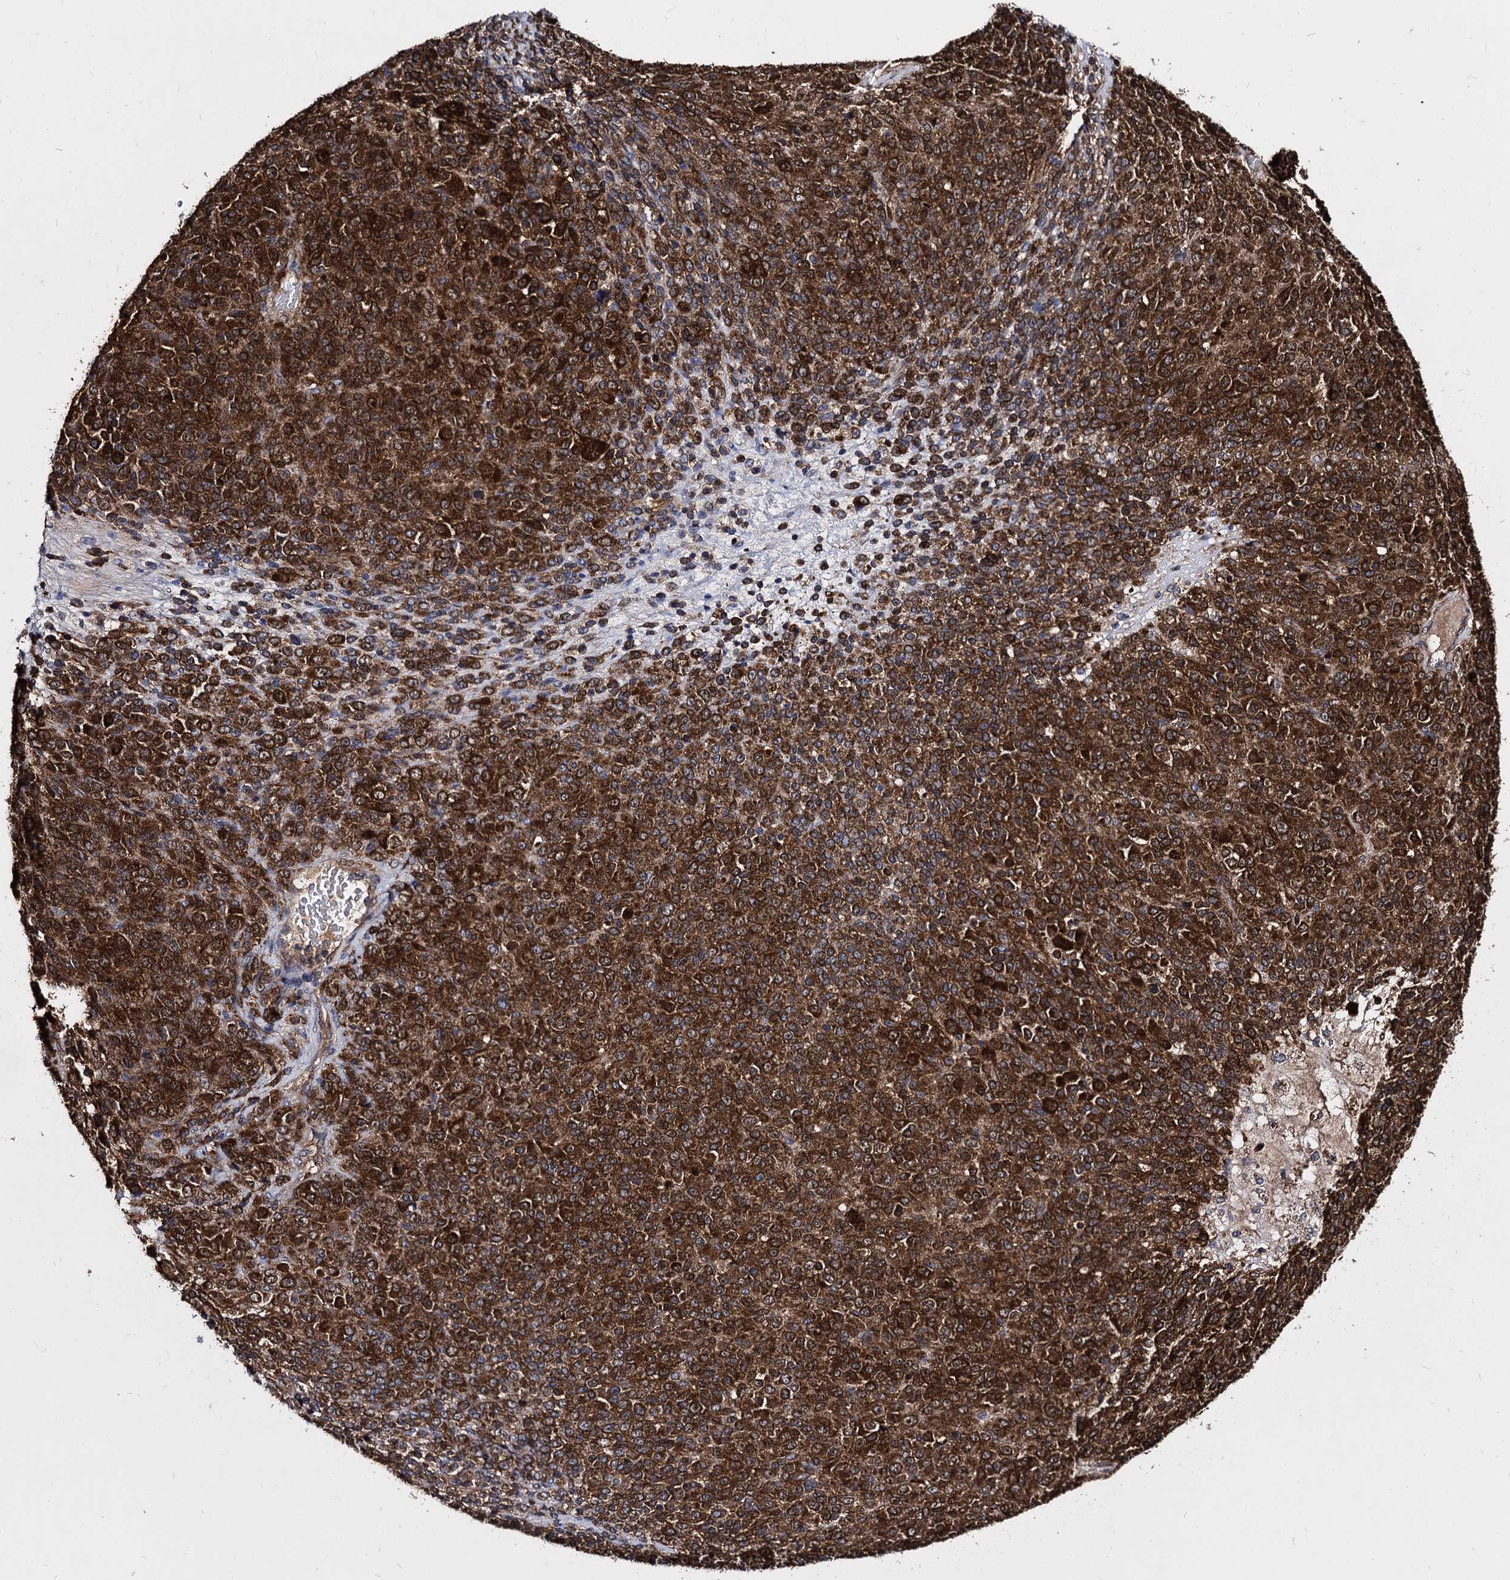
{"staining": {"intensity": "strong", "quantity": ">75%", "location": "cytoplasmic/membranous,nuclear"}, "tissue": "melanoma", "cell_type": "Tumor cells", "image_type": "cancer", "snomed": [{"axis": "morphology", "description": "Malignant melanoma, Metastatic site"}, {"axis": "topography", "description": "Brain"}], "caption": "Immunohistochemical staining of human melanoma shows strong cytoplasmic/membranous and nuclear protein positivity in approximately >75% of tumor cells.", "gene": "NME1", "patient": {"sex": "female", "age": 56}}